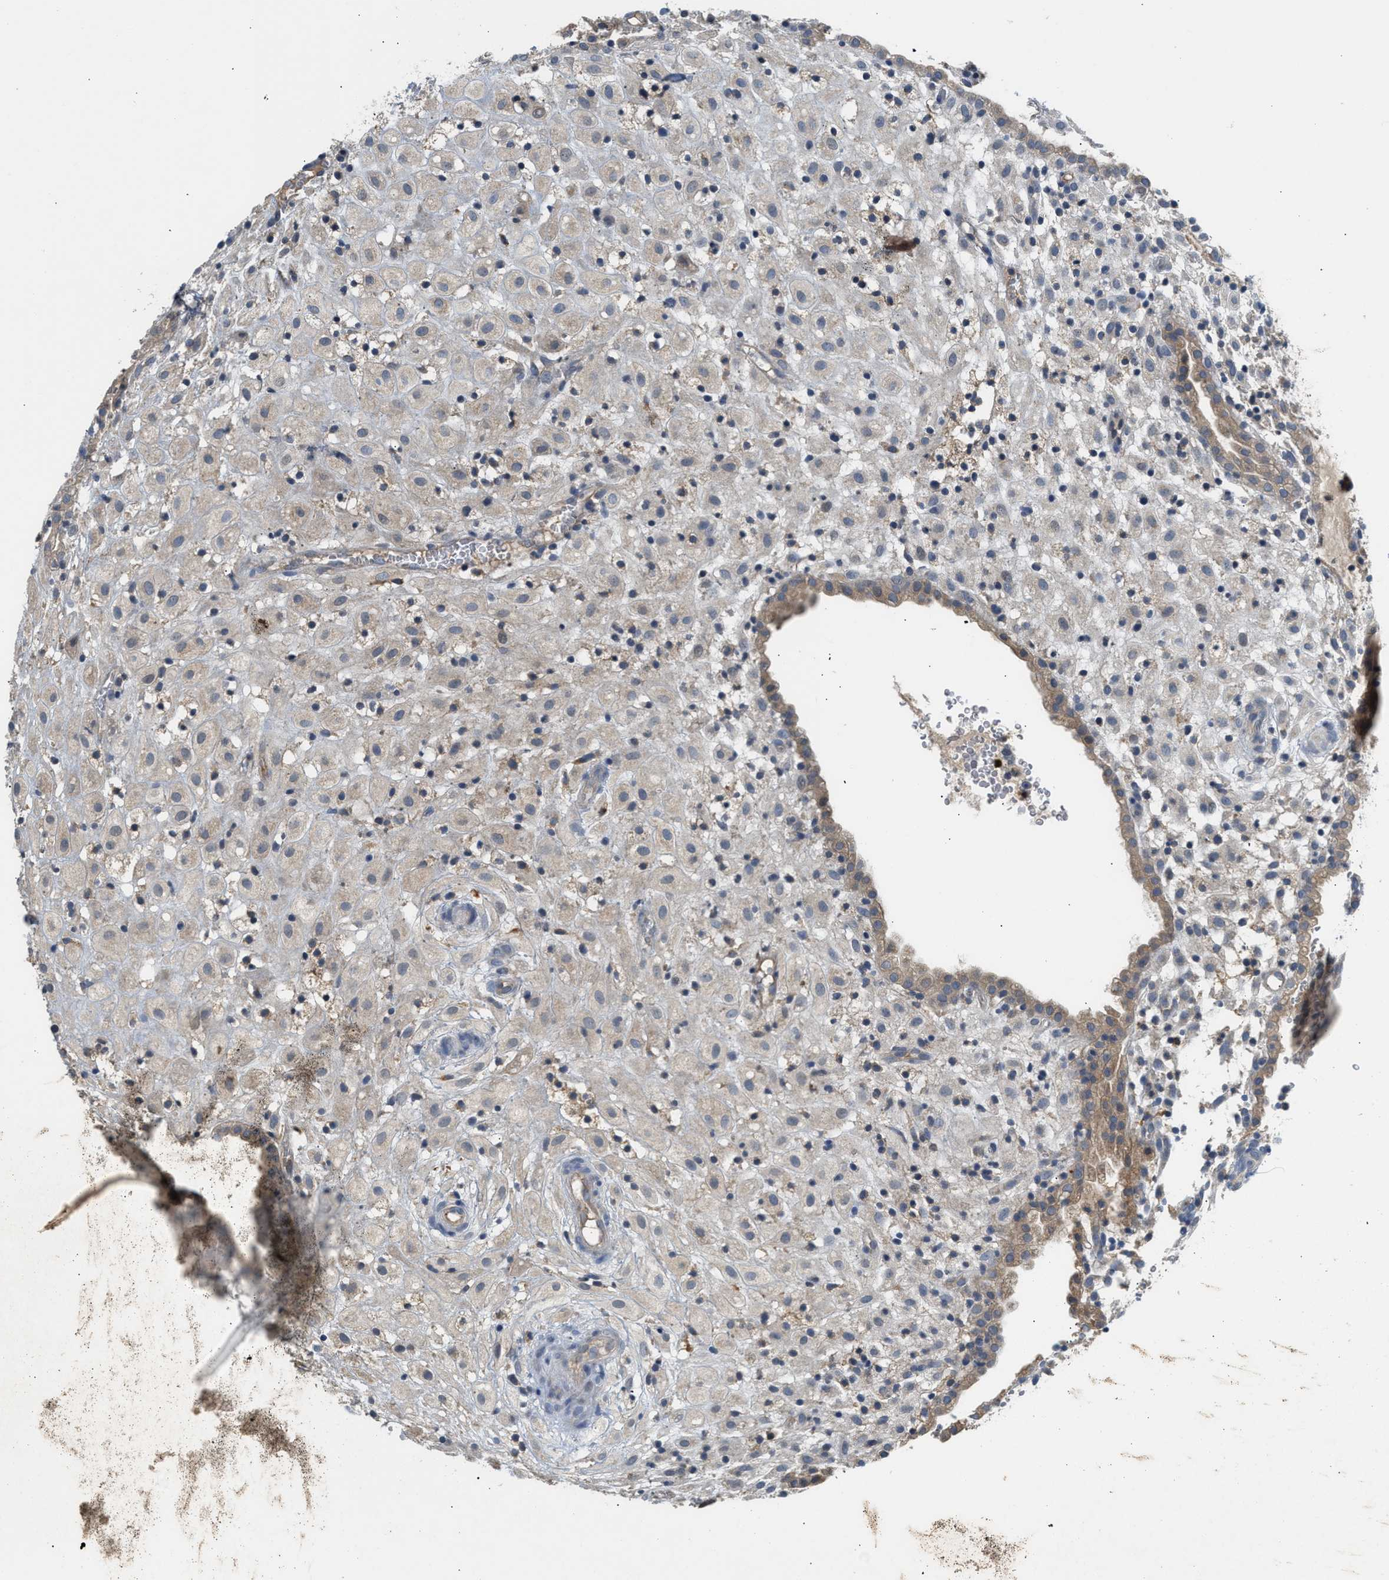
{"staining": {"intensity": "weak", "quantity": ">75%", "location": "cytoplasmic/membranous"}, "tissue": "placenta", "cell_type": "Decidual cells", "image_type": "normal", "snomed": [{"axis": "morphology", "description": "Normal tissue, NOS"}, {"axis": "topography", "description": "Placenta"}], "caption": "A brown stain labels weak cytoplasmic/membranous expression of a protein in decidual cells of unremarkable human placenta. (Brightfield microscopy of DAB IHC at high magnification).", "gene": "RHBDF2", "patient": {"sex": "female", "age": 18}}